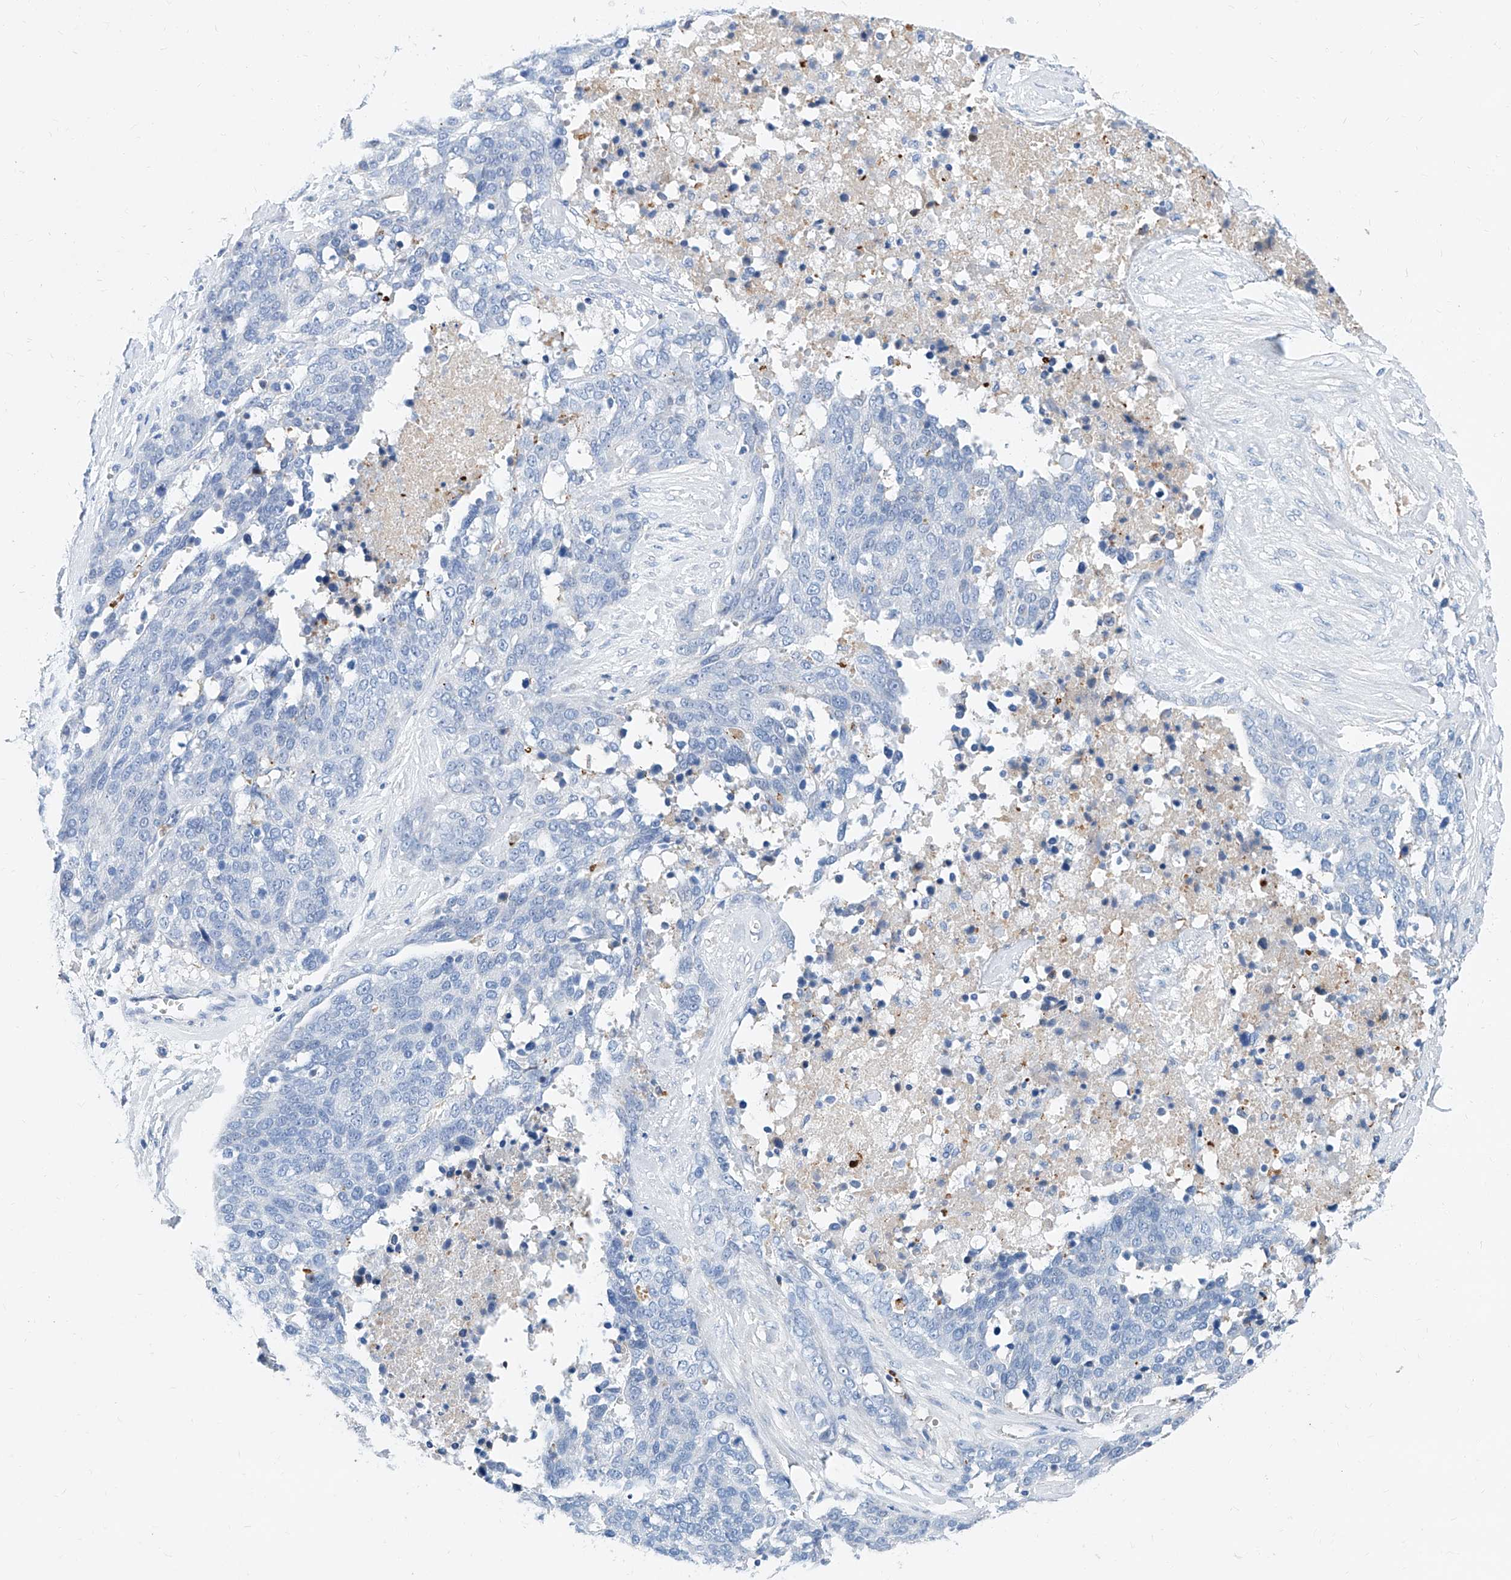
{"staining": {"intensity": "negative", "quantity": "none", "location": "none"}, "tissue": "ovarian cancer", "cell_type": "Tumor cells", "image_type": "cancer", "snomed": [{"axis": "morphology", "description": "Cystadenocarcinoma, serous, NOS"}, {"axis": "topography", "description": "Ovary"}], "caption": "Human ovarian serous cystadenocarcinoma stained for a protein using IHC displays no positivity in tumor cells.", "gene": "SLC25A29", "patient": {"sex": "female", "age": 44}}